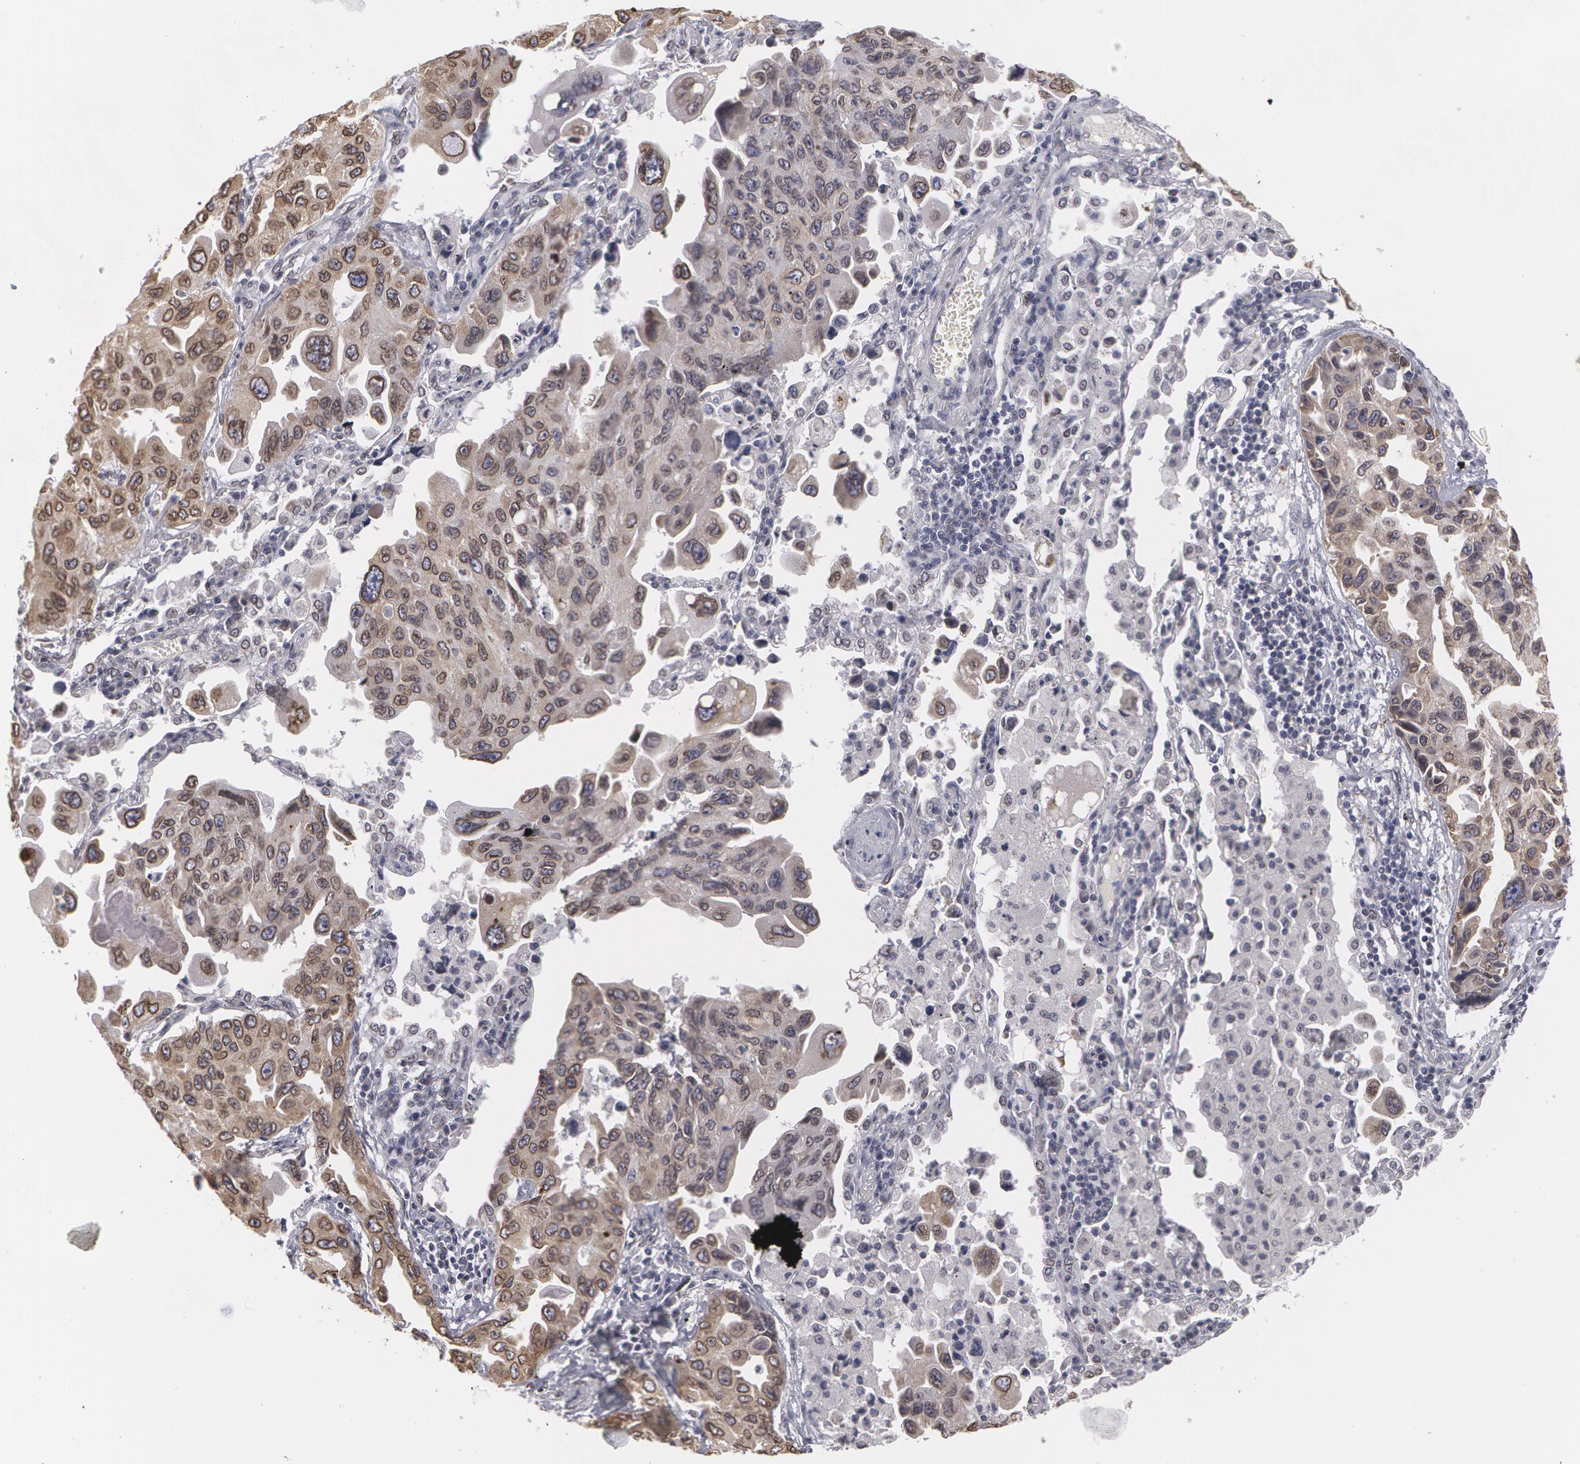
{"staining": {"intensity": "moderate", "quantity": ">75%", "location": "nuclear"}, "tissue": "lung cancer", "cell_type": "Tumor cells", "image_type": "cancer", "snomed": [{"axis": "morphology", "description": "Adenocarcinoma, NOS"}, {"axis": "topography", "description": "Lung"}], "caption": "Moderate nuclear protein expression is appreciated in approximately >75% of tumor cells in lung adenocarcinoma.", "gene": "EMD", "patient": {"sex": "male", "age": 64}}